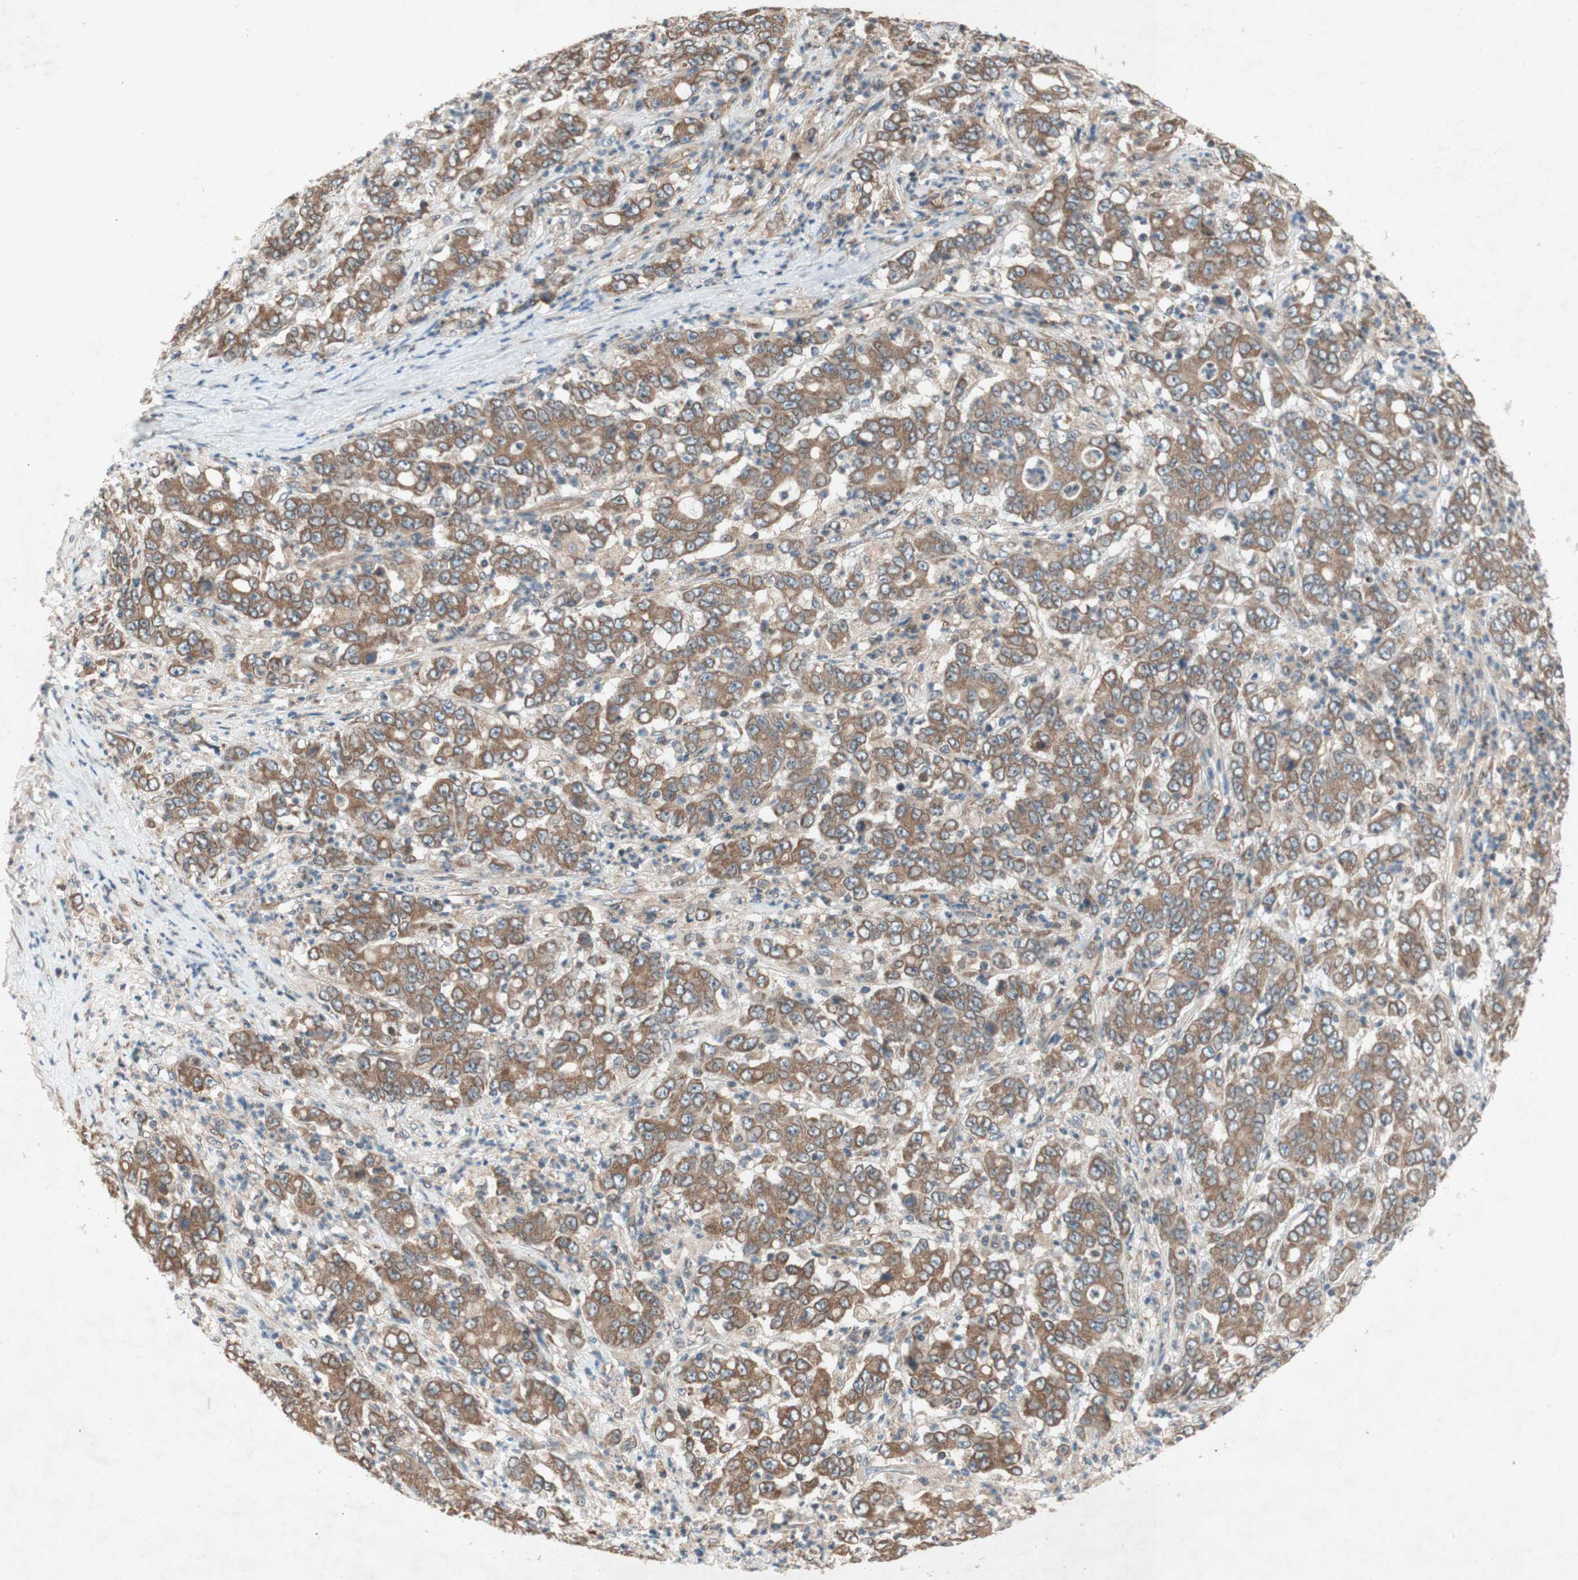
{"staining": {"intensity": "moderate", "quantity": ">75%", "location": "cytoplasmic/membranous"}, "tissue": "stomach cancer", "cell_type": "Tumor cells", "image_type": "cancer", "snomed": [{"axis": "morphology", "description": "Adenocarcinoma, NOS"}, {"axis": "topography", "description": "Stomach, lower"}], "caption": "Human stomach cancer stained with a protein marker reveals moderate staining in tumor cells.", "gene": "SOCS2", "patient": {"sex": "female", "age": 71}}